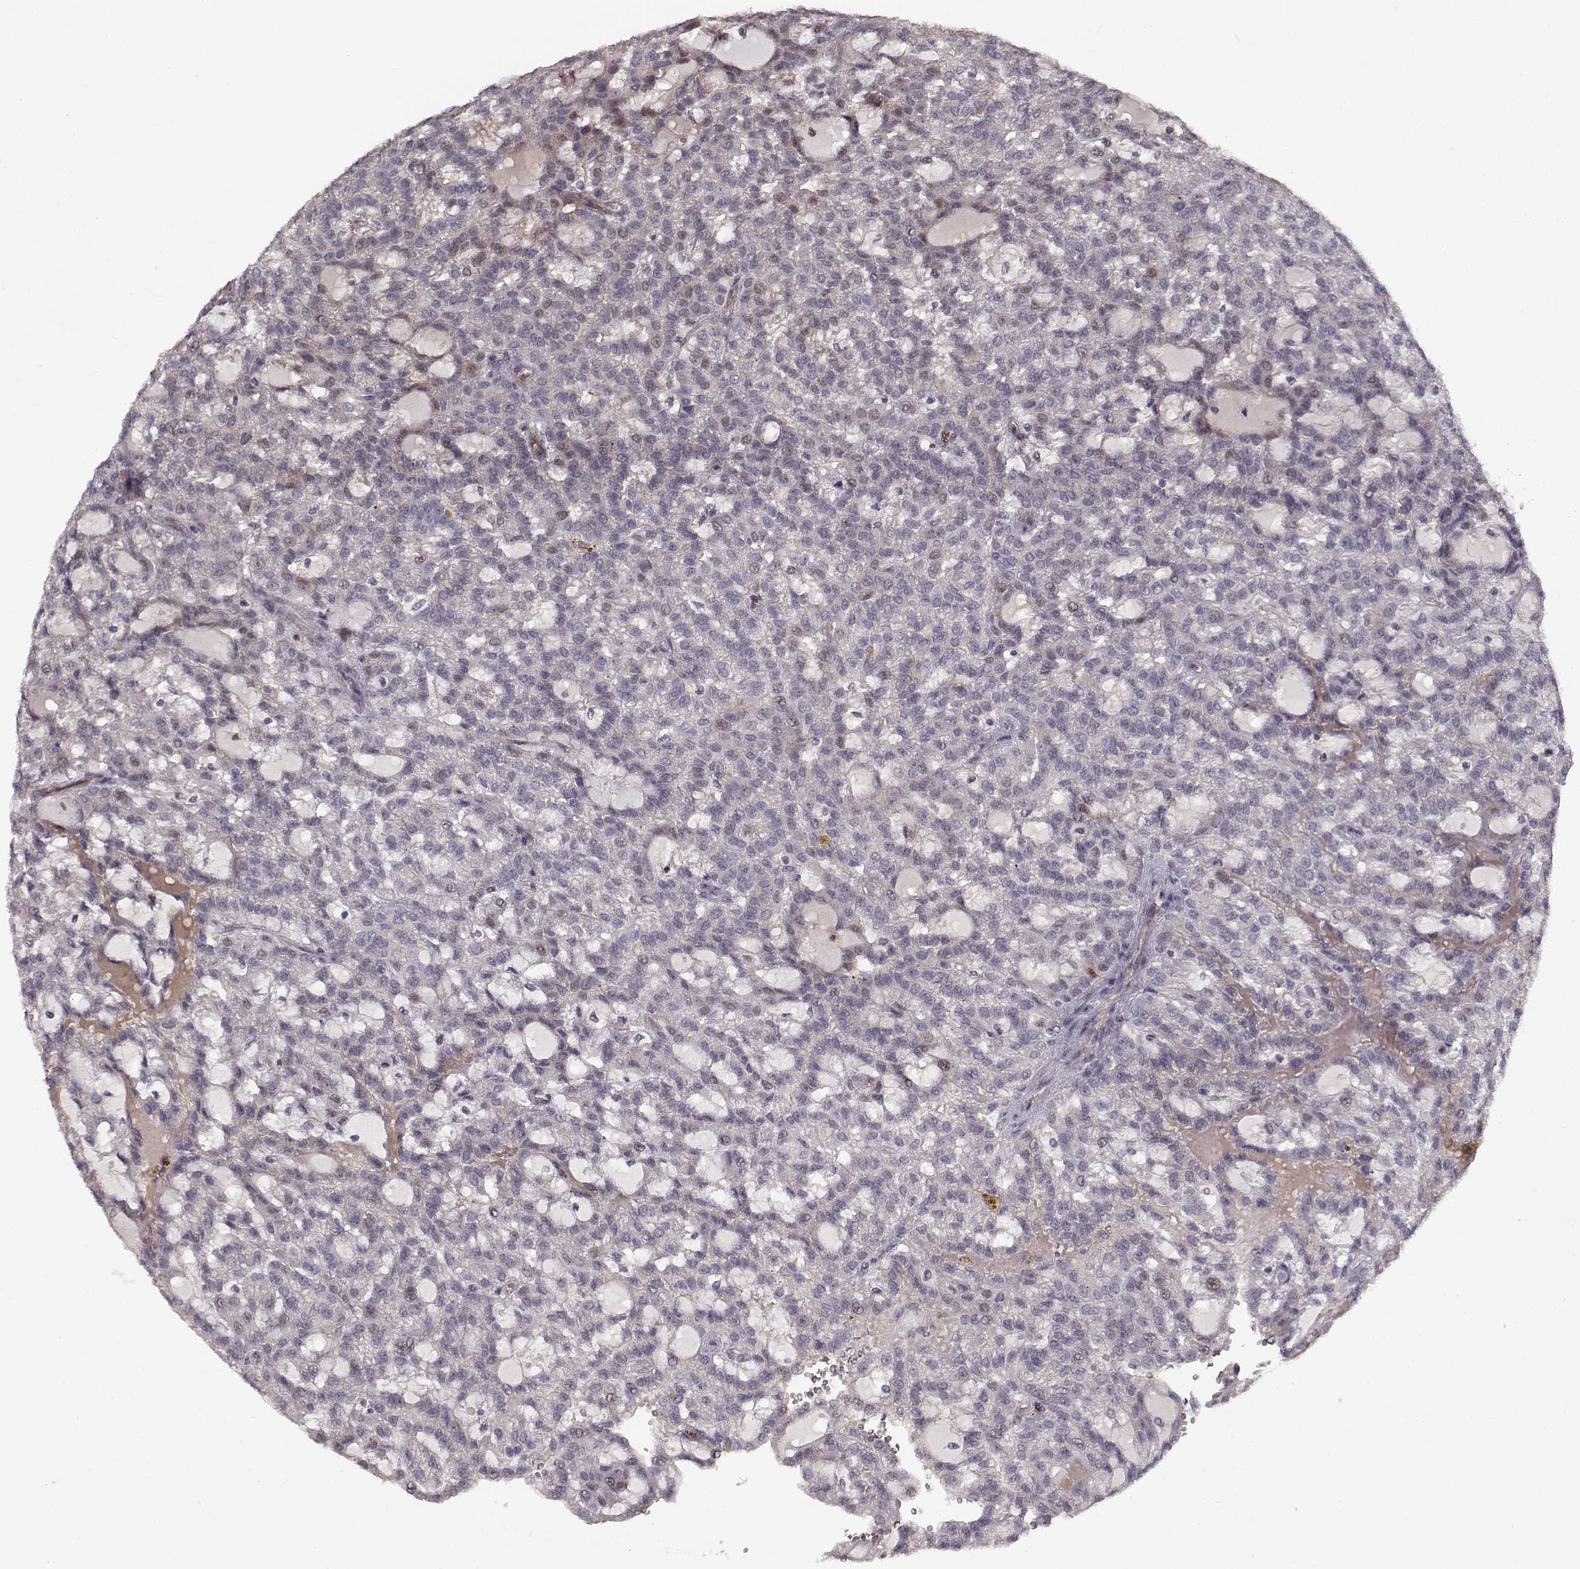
{"staining": {"intensity": "negative", "quantity": "none", "location": "none"}, "tissue": "renal cancer", "cell_type": "Tumor cells", "image_type": "cancer", "snomed": [{"axis": "morphology", "description": "Adenocarcinoma, NOS"}, {"axis": "topography", "description": "Kidney"}], "caption": "Renal cancer stained for a protein using immunohistochemistry exhibits no expression tumor cells.", "gene": "RGS9BP", "patient": {"sex": "male", "age": 63}}